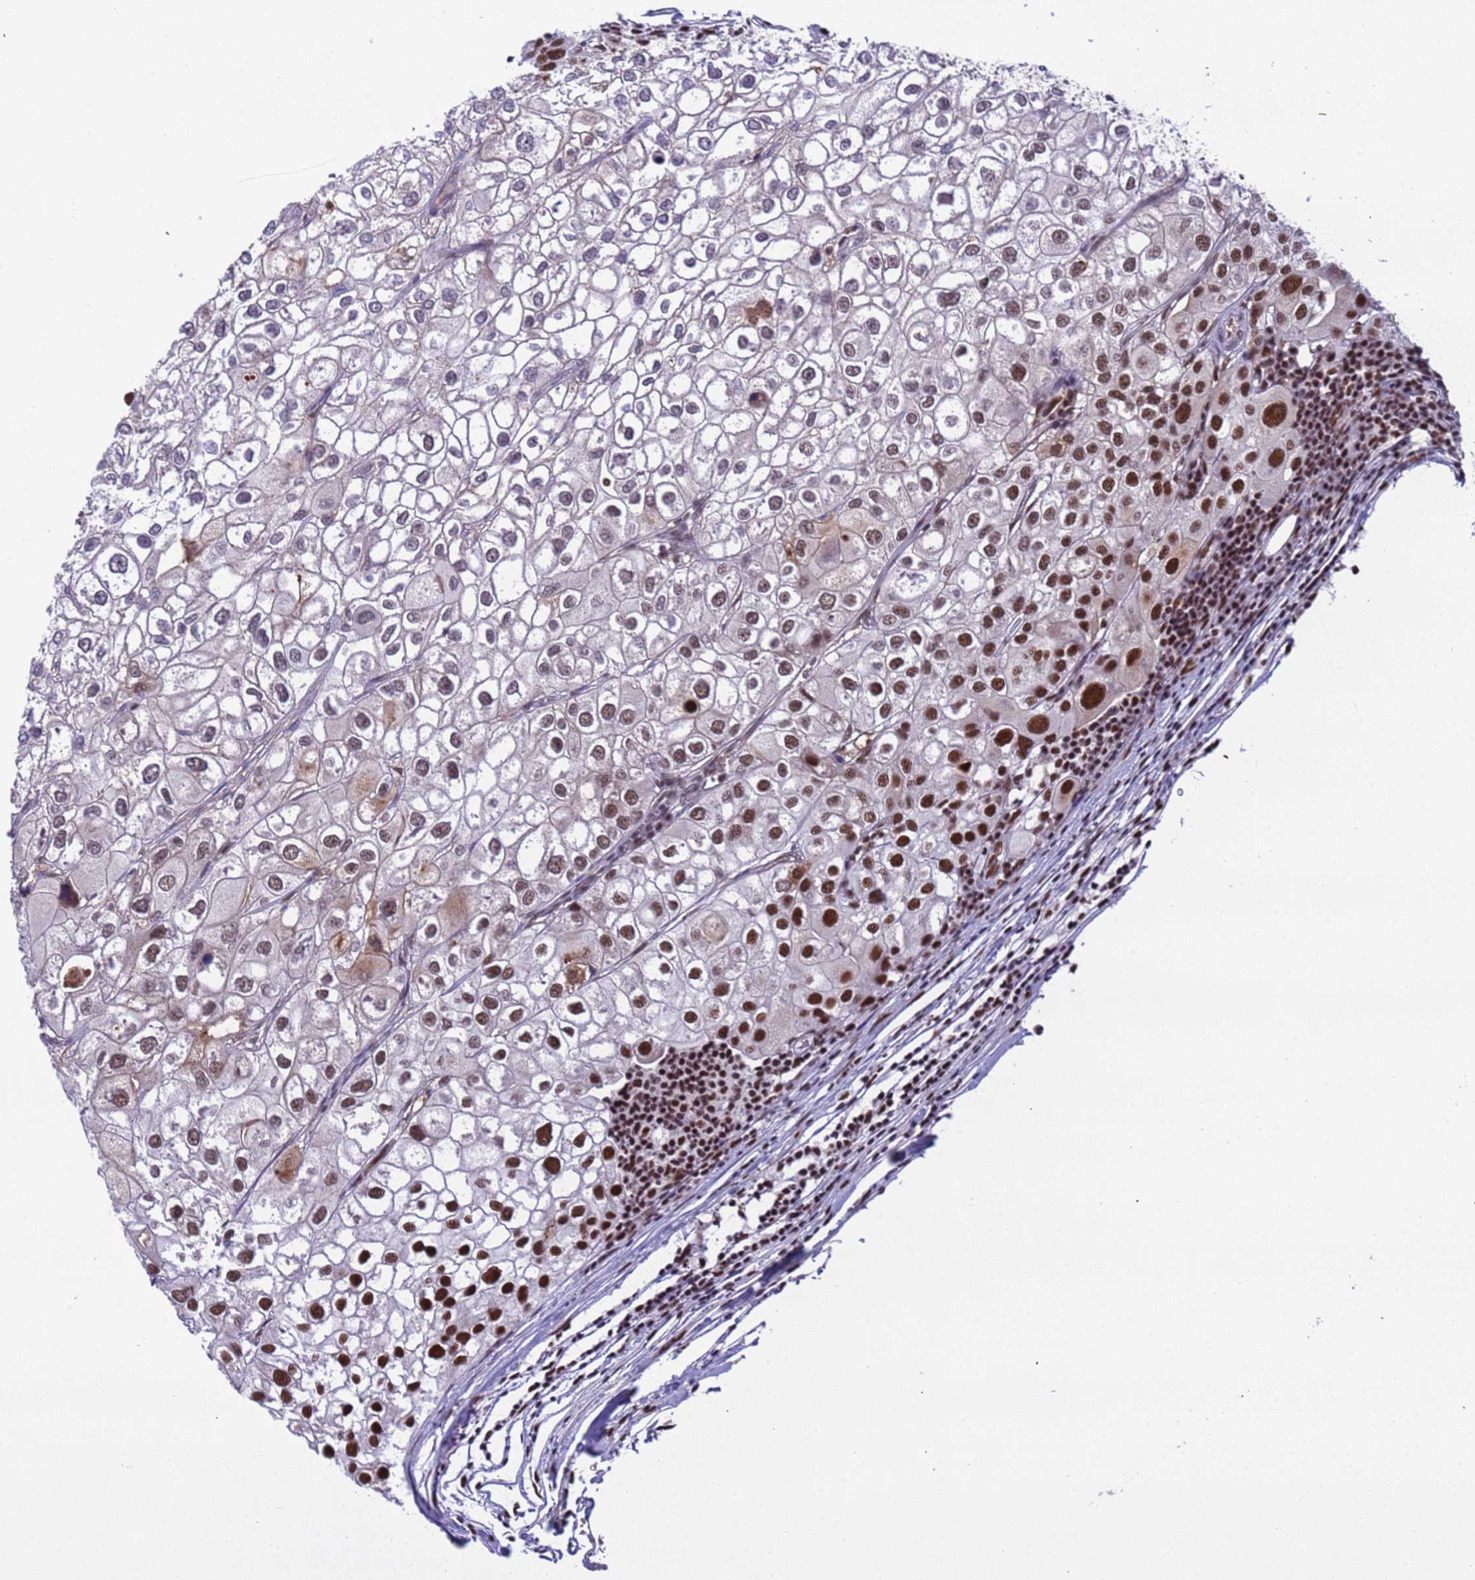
{"staining": {"intensity": "strong", "quantity": "<25%", "location": "nuclear"}, "tissue": "urothelial cancer", "cell_type": "Tumor cells", "image_type": "cancer", "snomed": [{"axis": "morphology", "description": "Urothelial carcinoma, High grade"}, {"axis": "topography", "description": "Urinary bladder"}], "caption": "Immunohistochemistry (IHC) staining of urothelial carcinoma (high-grade), which demonstrates medium levels of strong nuclear positivity in approximately <25% of tumor cells indicating strong nuclear protein staining. The staining was performed using DAB (brown) for protein detection and nuclei were counterstained in hematoxylin (blue).", "gene": "SRRT", "patient": {"sex": "male", "age": 64}}